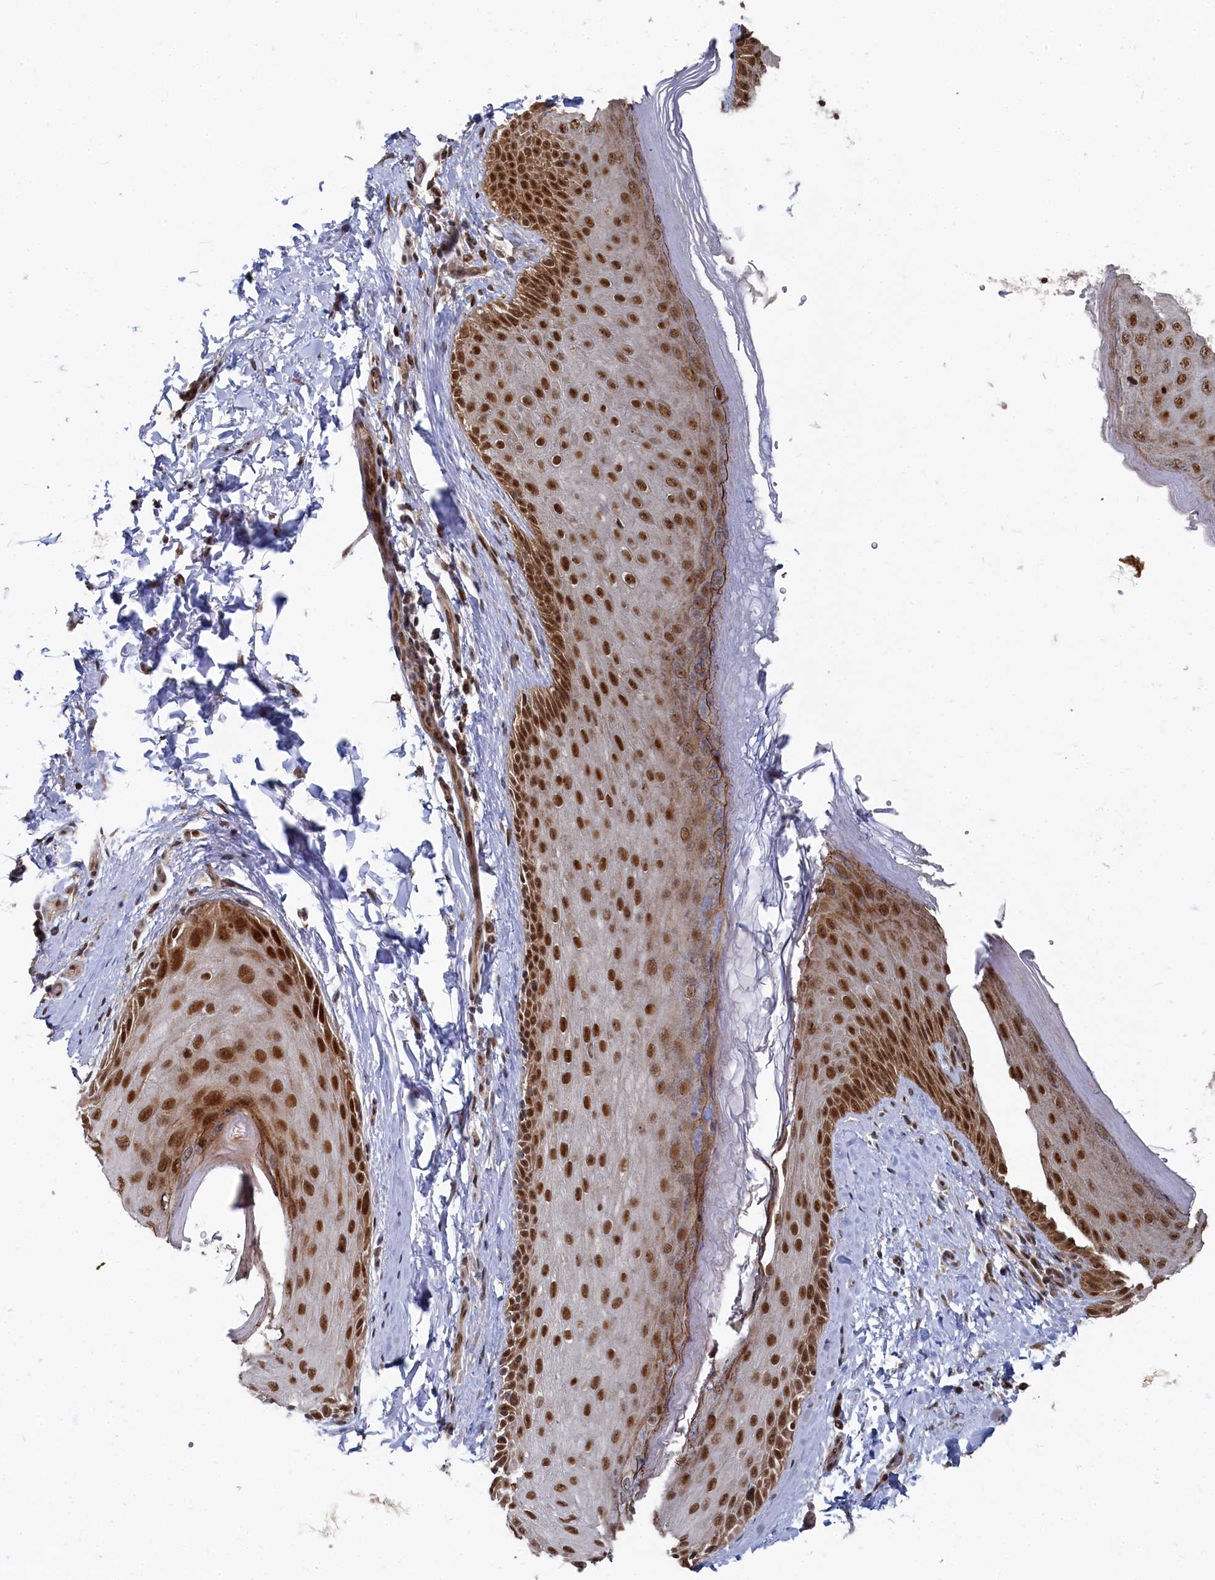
{"staining": {"intensity": "strong", "quantity": ">75%", "location": "nuclear"}, "tissue": "skin", "cell_type": "Epidermal cells", "image_type": "normal", "snomed": [{"axis": "morphology", "description": "Normal tissue, NOS"}, {"axis": "topography", "description": "Anal"}], "caption": "The histopathology image displays a brown stain indicating the presence of a protein in the nuclear of epidermal cells in skin.", "gene": "BUB3", "patient": {"sex": "male", "age": 44}}